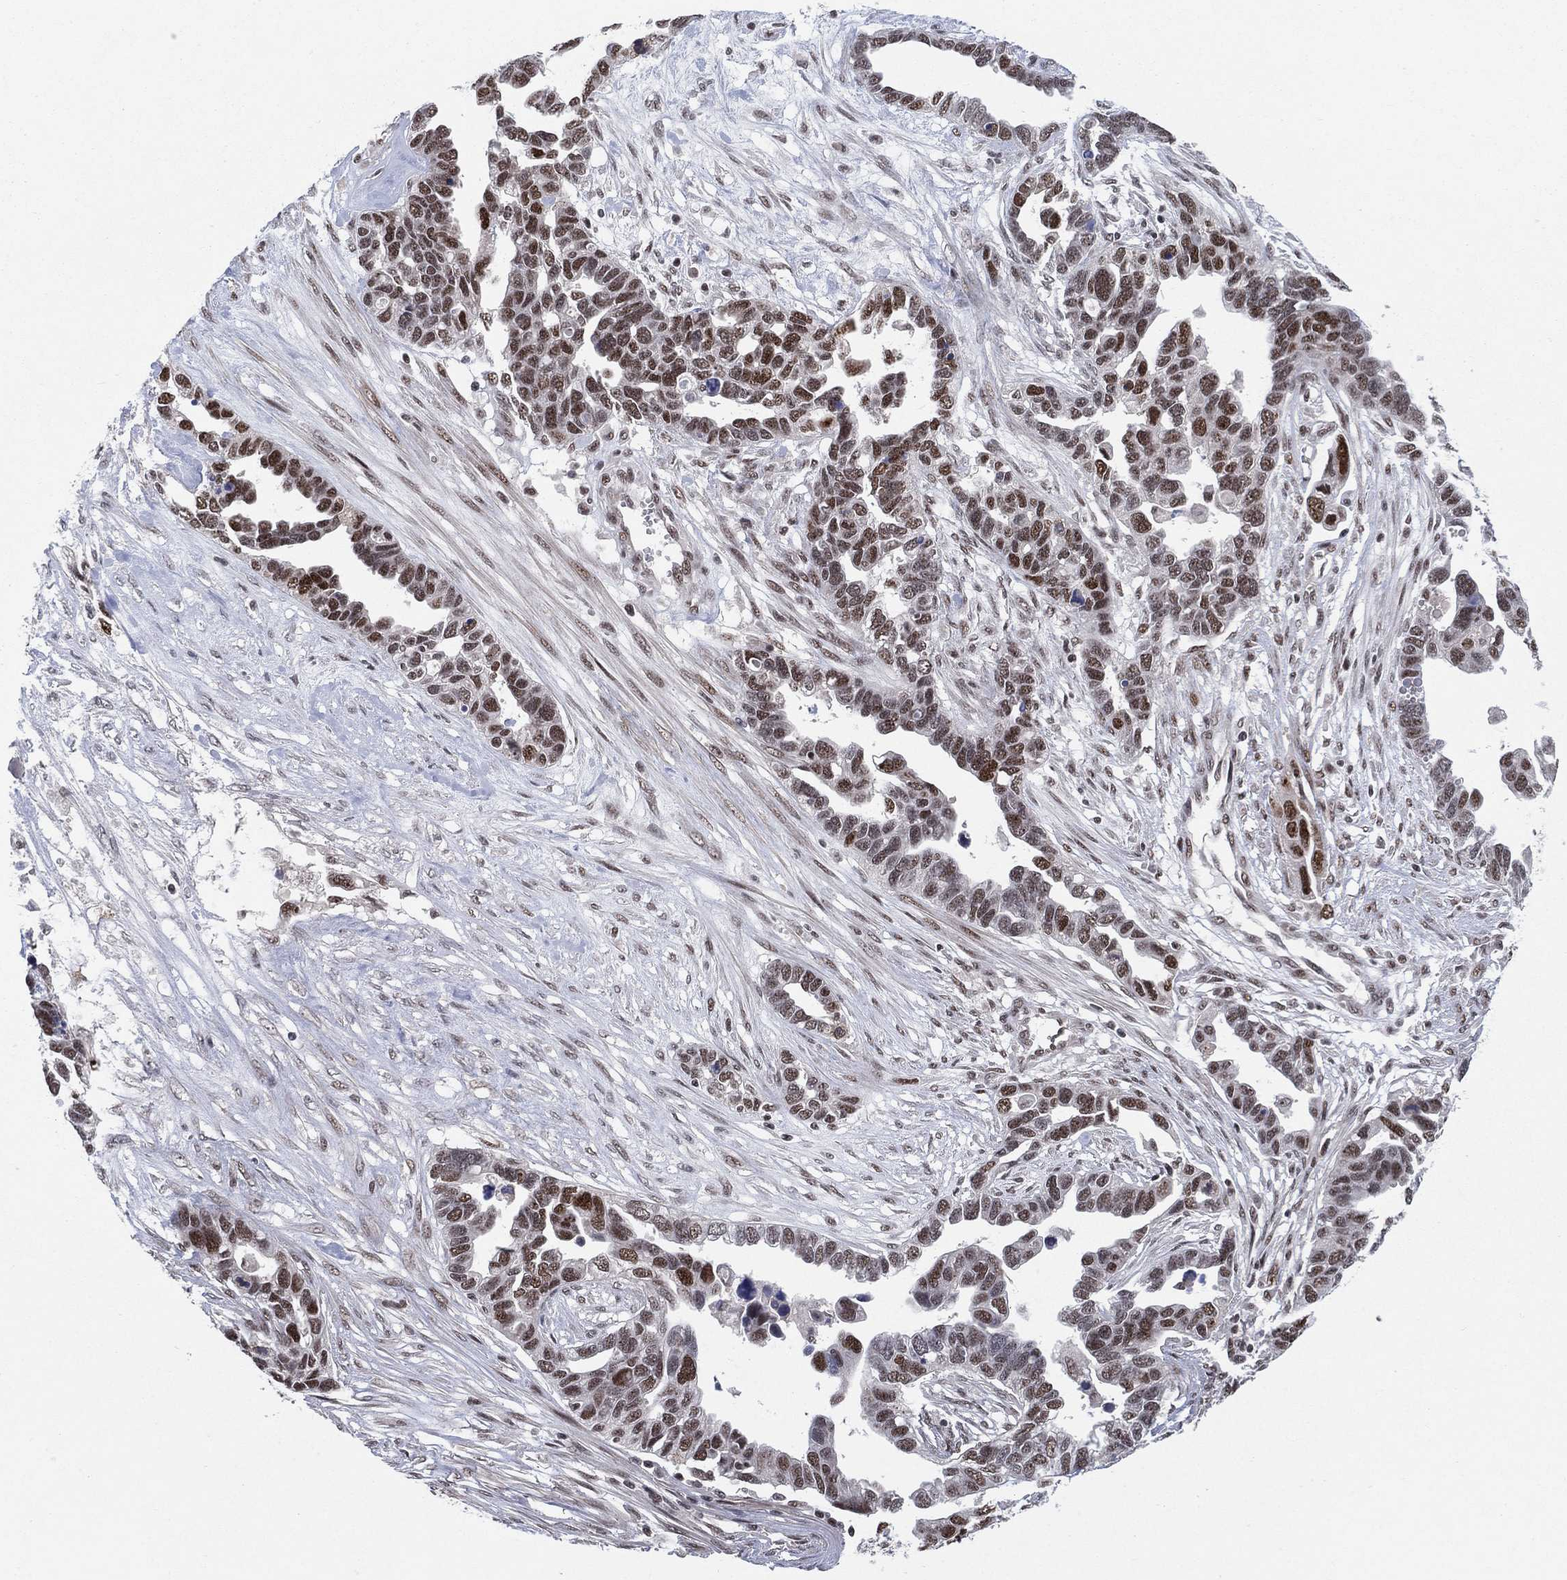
{"staining": {"intensity": "strong", "quantity": "25%-75%", "location": "nuclear"}, "tissue": "ovarian cancer", "cell_type": "Tumor cells", "image_type": "cancer", "snomed": [{"axis": "morphology", "description": "Cystadenocarcinoma, serous, NOS"}, {"axis": "topography", "description": "Ovary"}], "caption": "Immunohistochemistry (IHC) image of ovarian serous cystadenocarcinoma stained for a protein (brown), which shows high levels of strong nuclear positivity in approximately 25%-75% of tumor cells.", "gene": "DGCR8", "patient": {"sex": "female", "age": 54}}